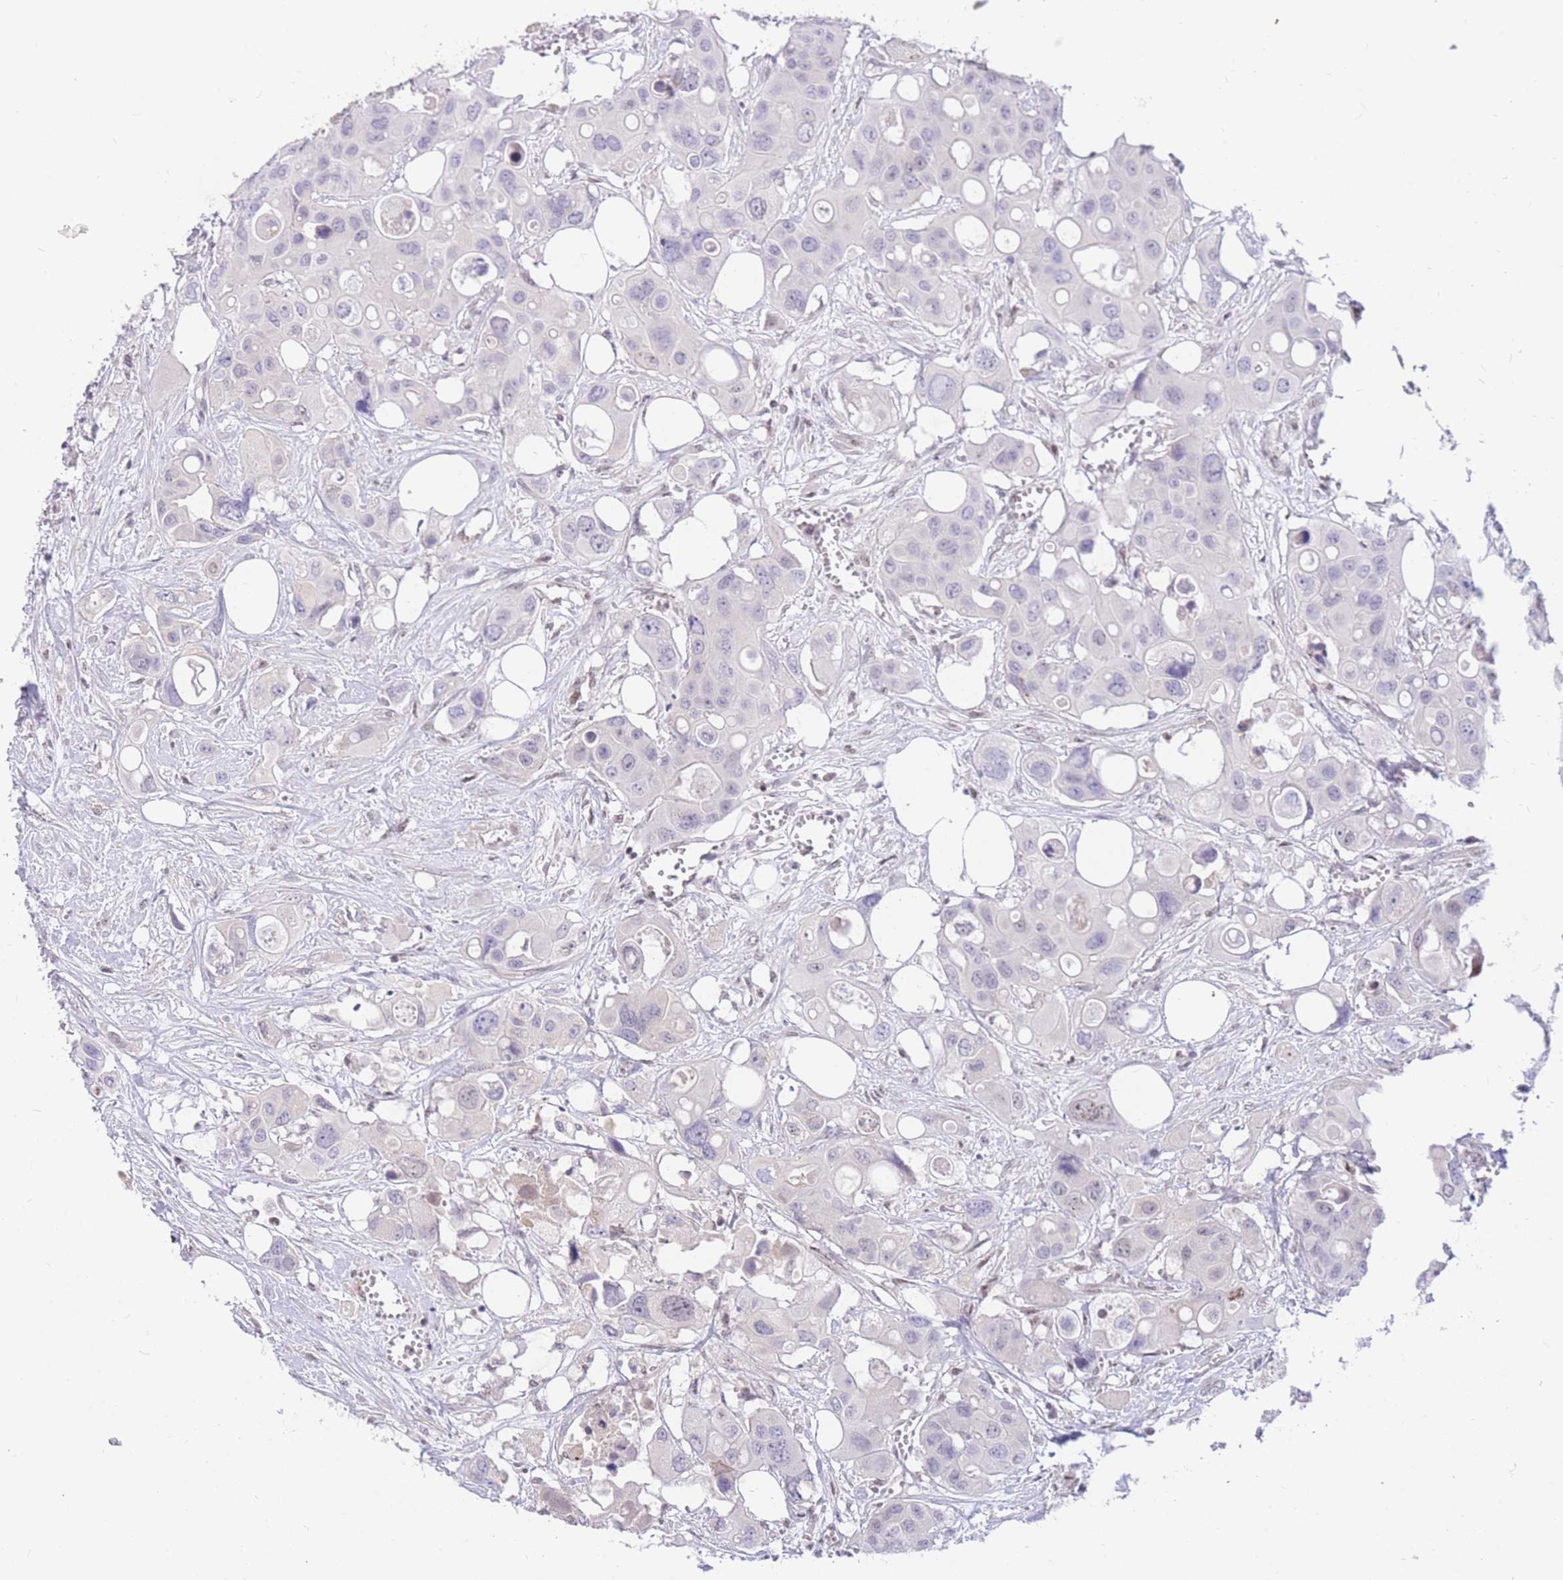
{"staining": {"intensity": "negative", "quantity": "none", "location": "none"}, "tissue": "colorectal cancer", "cell_type": "Tumor cells", "image_type": "cancer", "snomed": [{"axis": "morphology", "description": "Adenocarcinoma, NOS"}, {"axis": "topography", "description": "Colon"}], "caption": "DAB (3,3'-diaminobenzidine) immunohistochemical staining of colorectal cancer (adenocarcinoma) demonstrates no significant positivity in tumor cells.", "gene": "TLE2", "patient": {"sex": "male", "age": 77}}